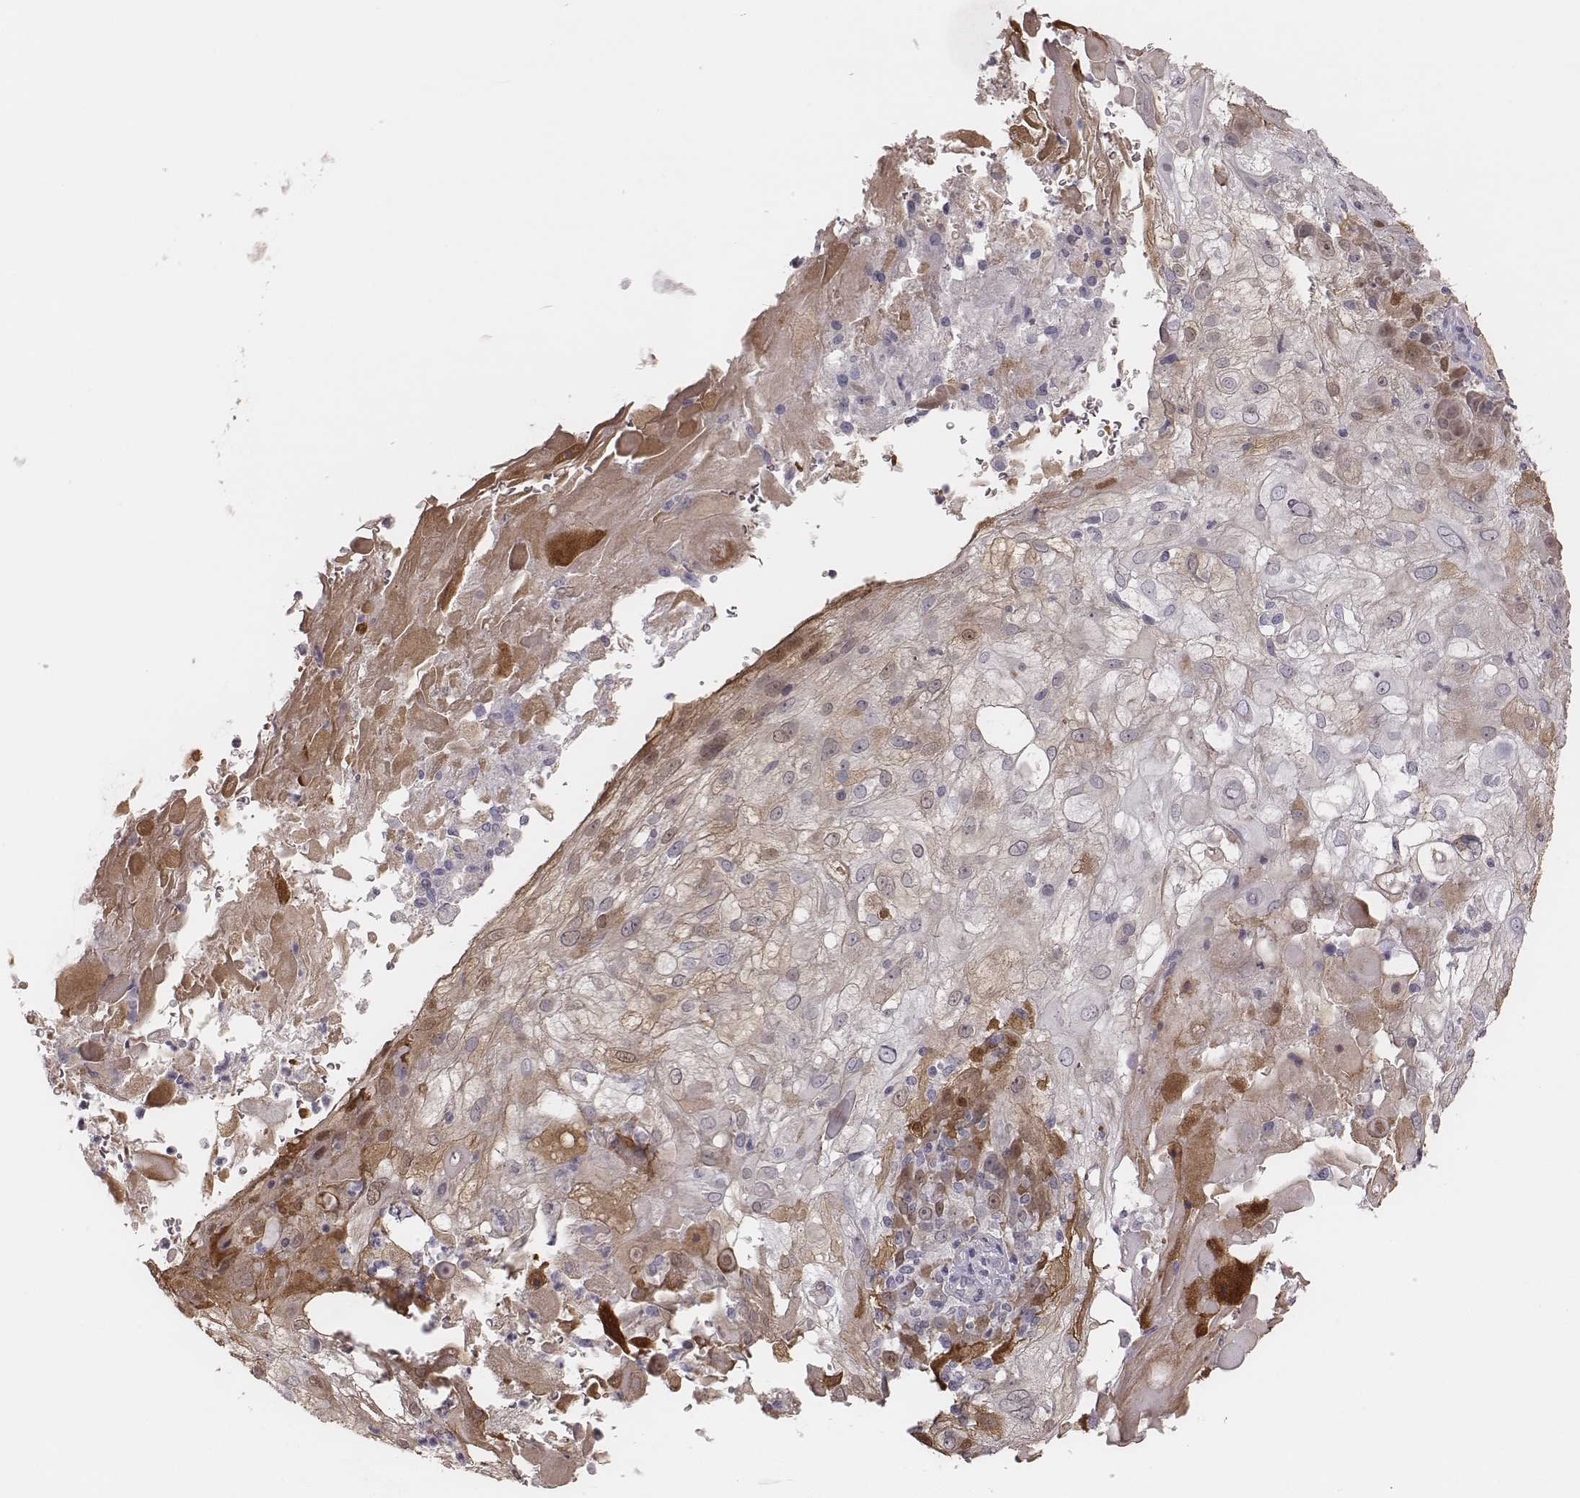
{"staining": {"intensity": "moderate", "quantity": "<25%", "location": "cytoplasmic/membranous"}, "tissue": "skin cancer", "cell_type": "Tumor cells", "image_type": "cancer", "snomed": [{"axis": "morphology", "description": "Normal tissue, NOS"}, {"axis": "morphology", "description": "Squamous cell carcinoma, NOS"}, {"axis": "topography", "description": "Skin"}], "caption": "Immunohistochemistry (DAB (3,3'-diaminobenzidine)) staining of skin cancer (squamous cell carcinoma) demonstrates moderate cytoplasmic/membranous protein expression in approximately <25% of tumor cells.", "gene": "TLX3", "patient": {"sex": "female", "age": 83}}